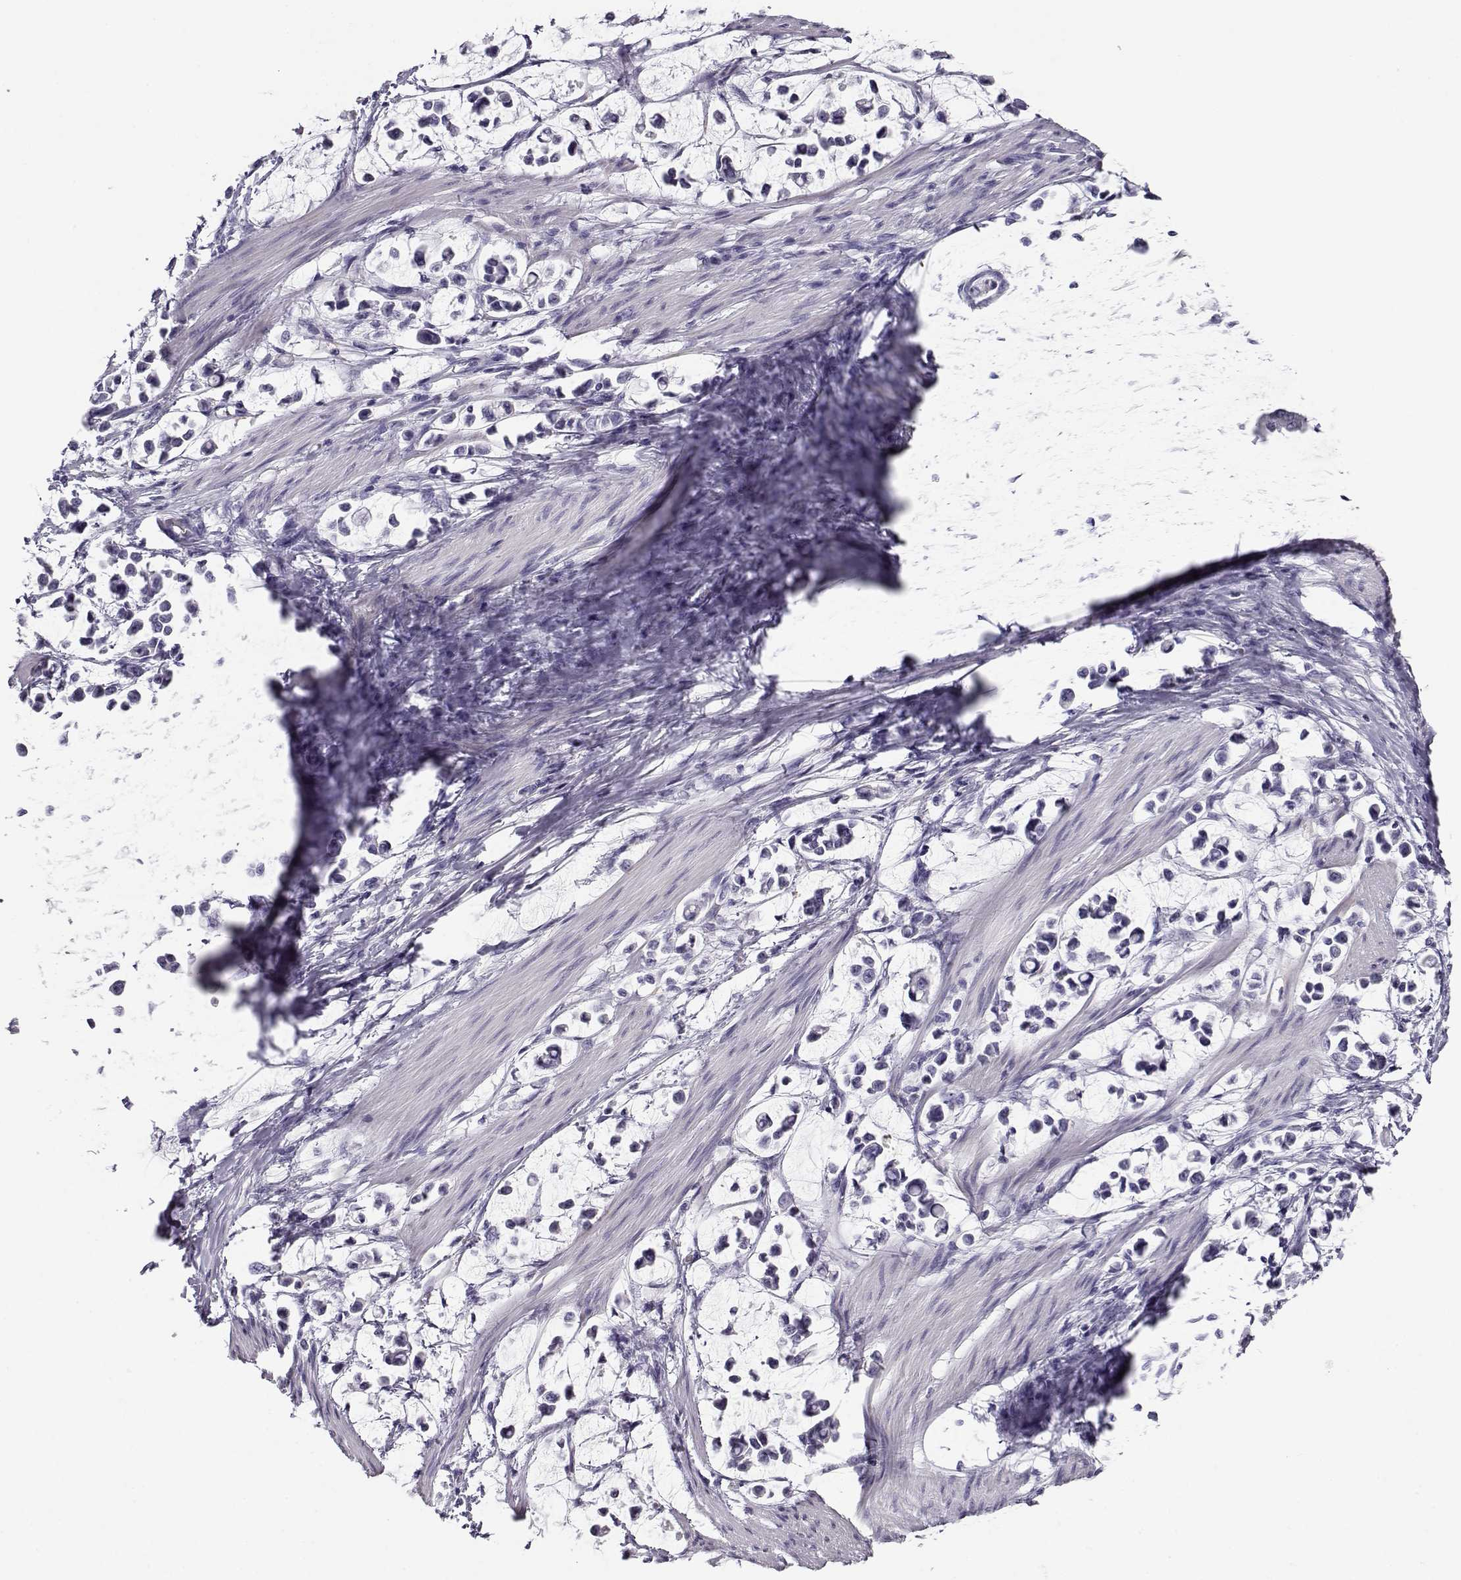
{"staining": {"intensity": "negative", "quantity": "none", "location": "none"}, "tissue": "stomach cancer", "cell_type": "Tumor cells", "image_type": "cancer", "snomed": [{"axis": "morphology", "description": "Adenocarcinoma, NOS"}, {"axis": "topography", "description": "Stomach"}], "caption": "Image shows no significant protein positivity in tumor cells of stomach adenocarcinoma.", "gene": "CABS1", "patient": {"sex": "male", "age": 82}}